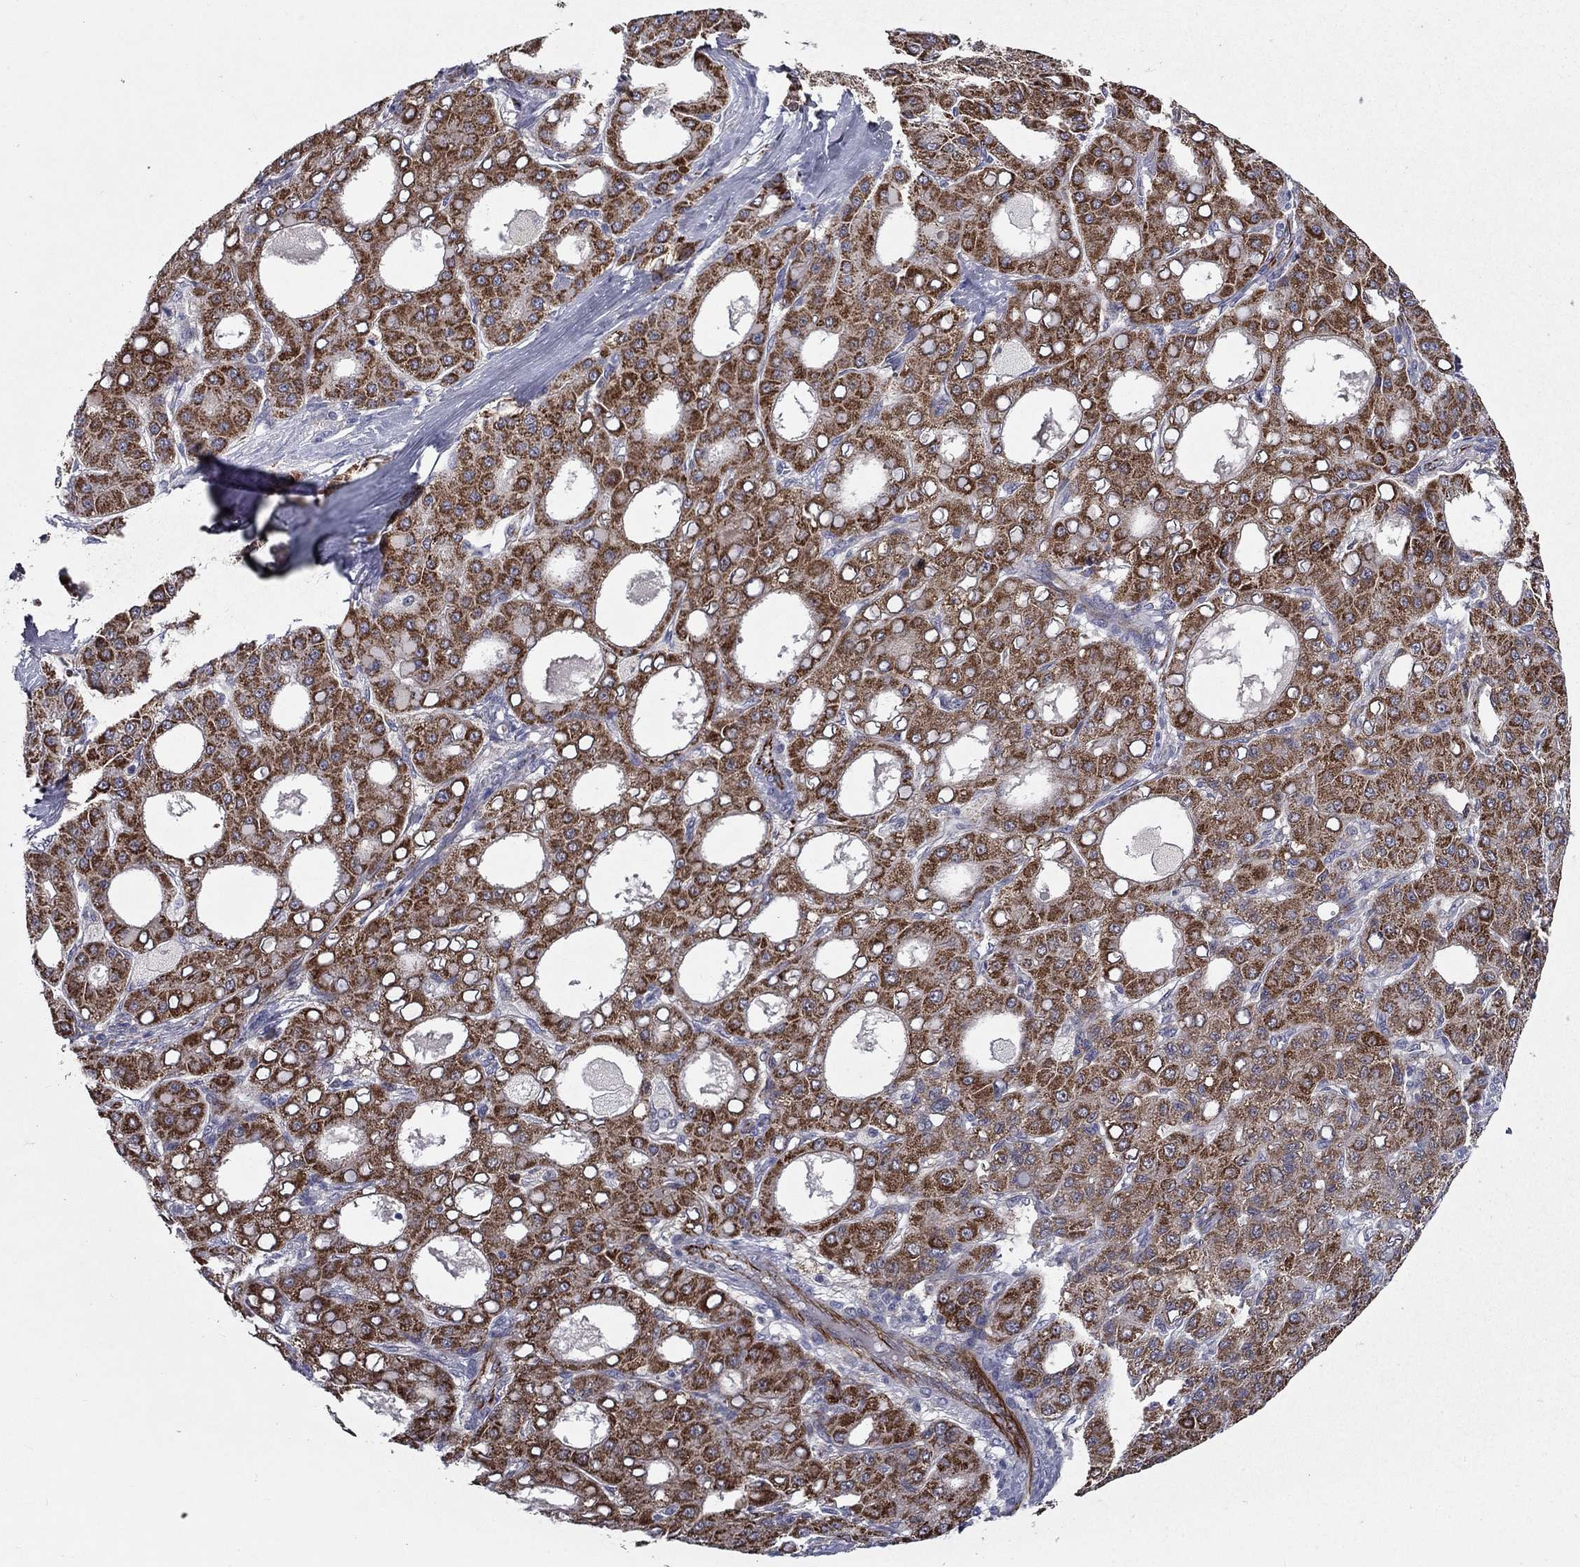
{"staining": {"intensity": "strong", "quantity": "25%-75%", "location": "cytoplasmic/membranous"}, "tissue": "liver cancer", "cell_type": "Tumor cells", "image_type": "cancer", "snomed": [{"axis": "morphology", "description": "Carcinoma, Hepatocellular, NOS"}, {"axis": "topography", "description": "Liver"}], "caption": "Liver hepatocellular carcinoma was stained to show a protein in brown. There is high levels of strong cytoplasmic/membranous positivity in about 25%-75% of tumor cells. Immunohistochemistry stains the protein of interest in brown and the nuclei are stained blue.", "gene": "LACTB2", "patient": {"sex": "male", "age": 65}}